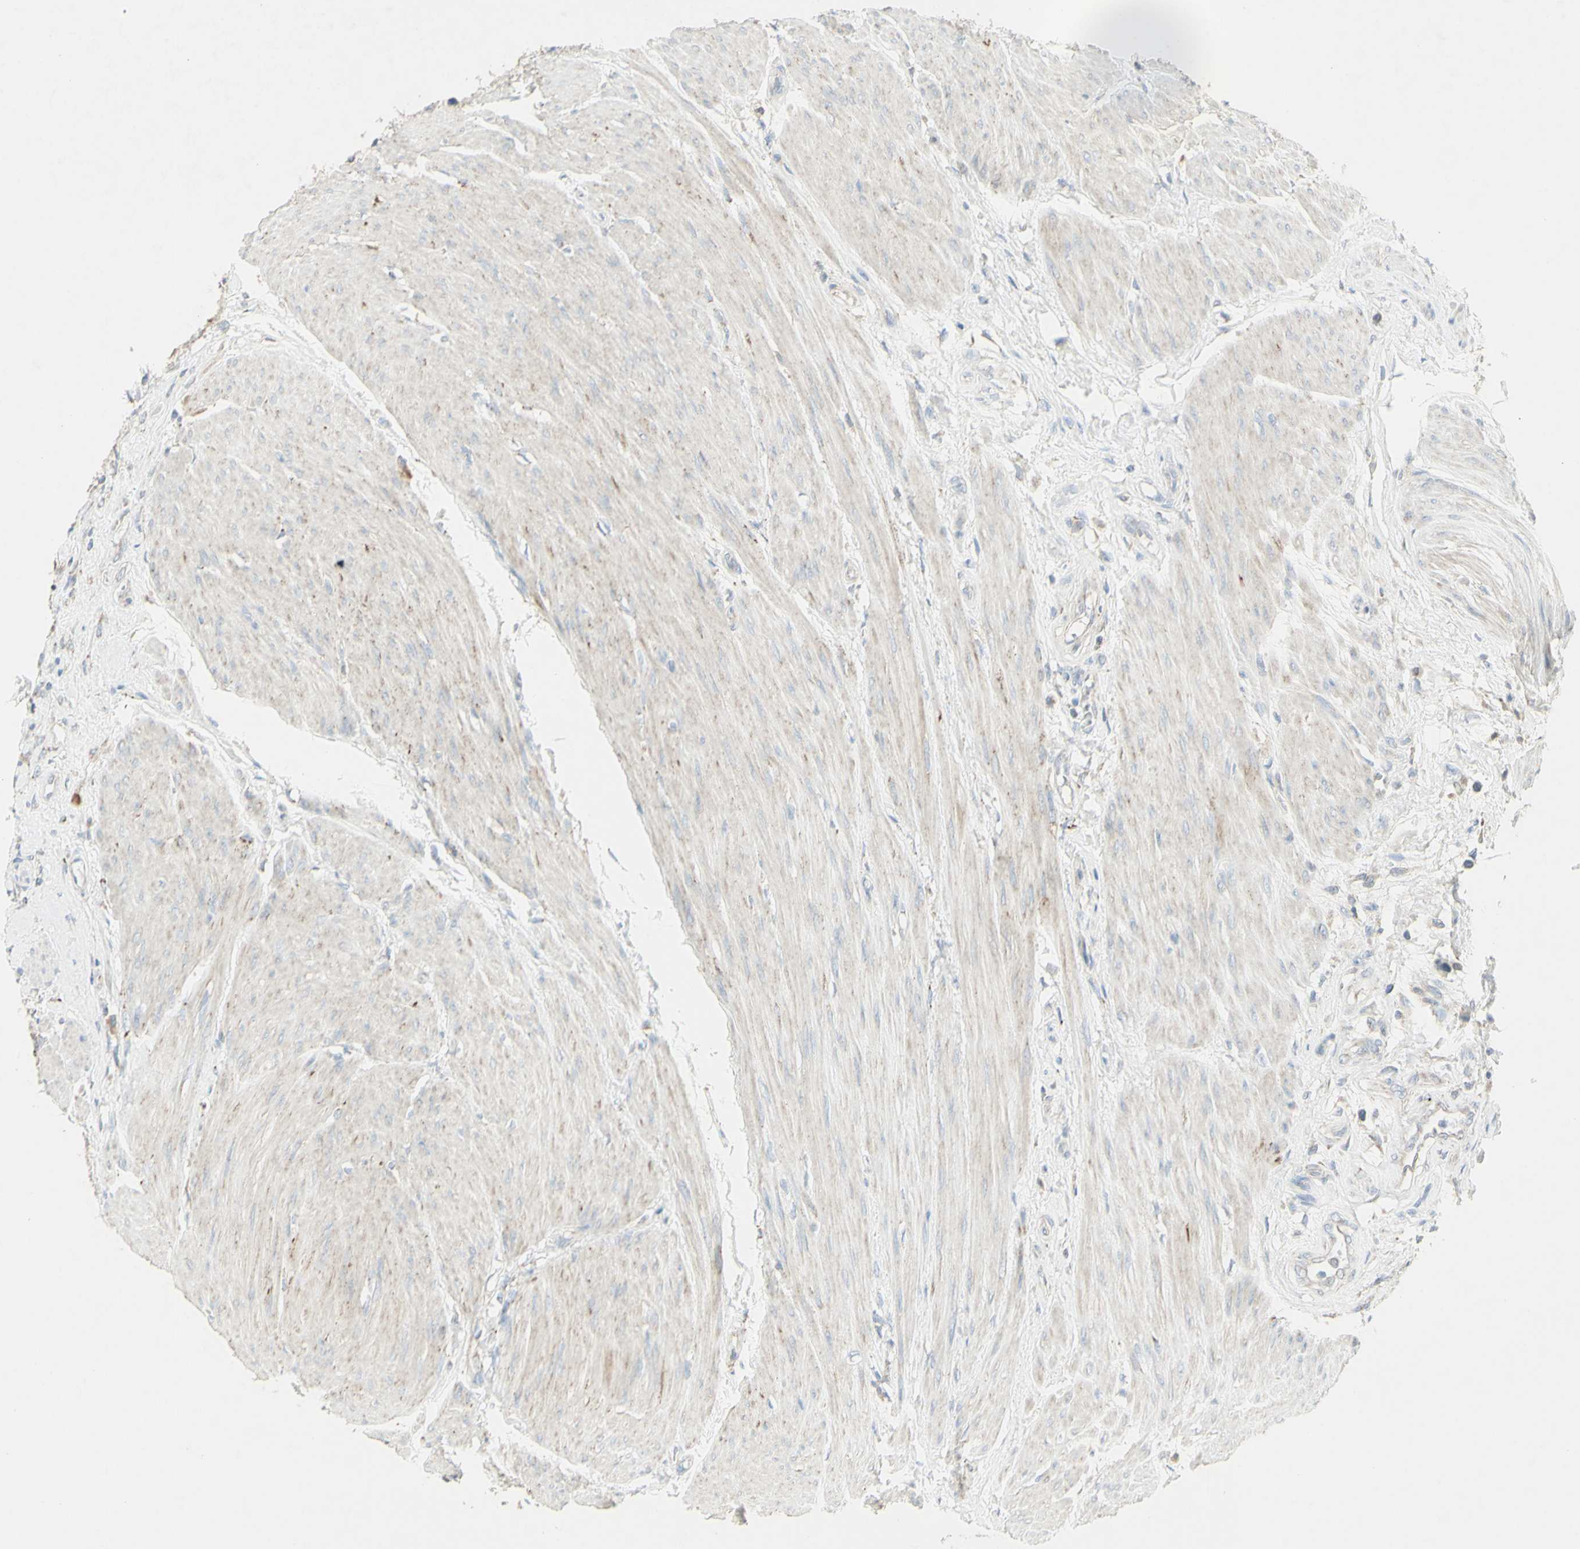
{"staining": {"intensity": "weak", "quantity": "<25%", "location": "cytoplasmic/membranous"}, "tissue": "urothelial cancer", "cell_type": "Tumor cells", "image_type": "cancer", "snomed": [{"axis": "morphology", "description": "Urothelial carcinoma, High grade"}, {"axis": "topography", "description": "Urinary bladder"}], "caption": "The photomicrograph reveals no staining of tumor cells in urothelial cancer. (Brightfield microscopy of DAB immunohistochemistry (IHC) at high magnification).", "gene": "CNTNAP1", "patient": {"sex": "male", "age": 35}}